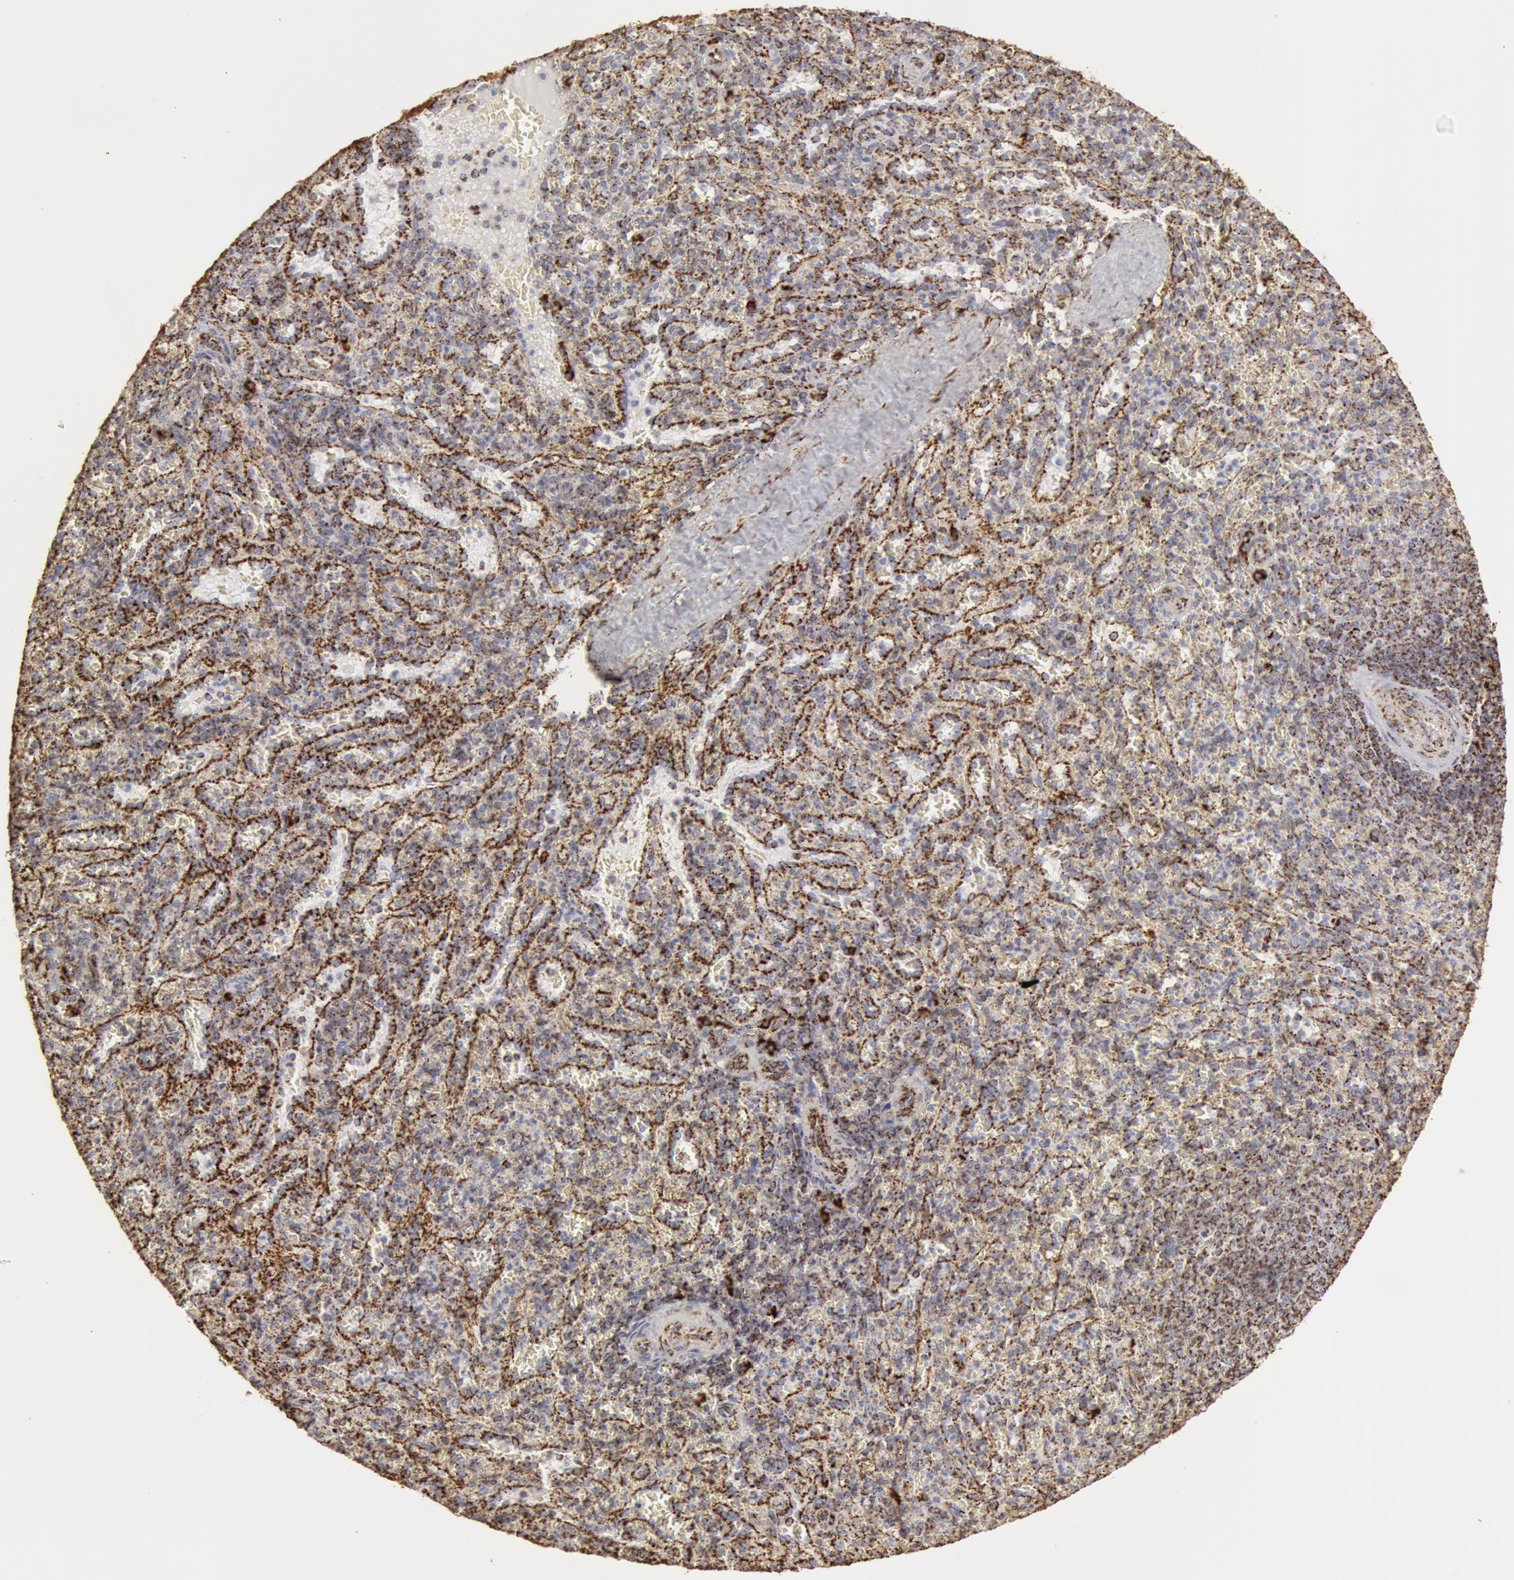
{"staining": {"intensity": "weak", "quantity": "<25%", "location": "cytoplasmic/membranous"}, "tissue": "spleen", "cell_type": "Cells in red pulp", "image_type": "normal", "snomed": [{"axis": "morphology", "description": "Normal tissue, NOS"}, {"axis": "topography", "description": "Spleen"}], "caption": "This is an IHC micrograph of unremarkable spleen. There is no positivity in cells in red pulp.", "gene": "ATP5F1B", "patient": {"sex": "female", "age": 21}}